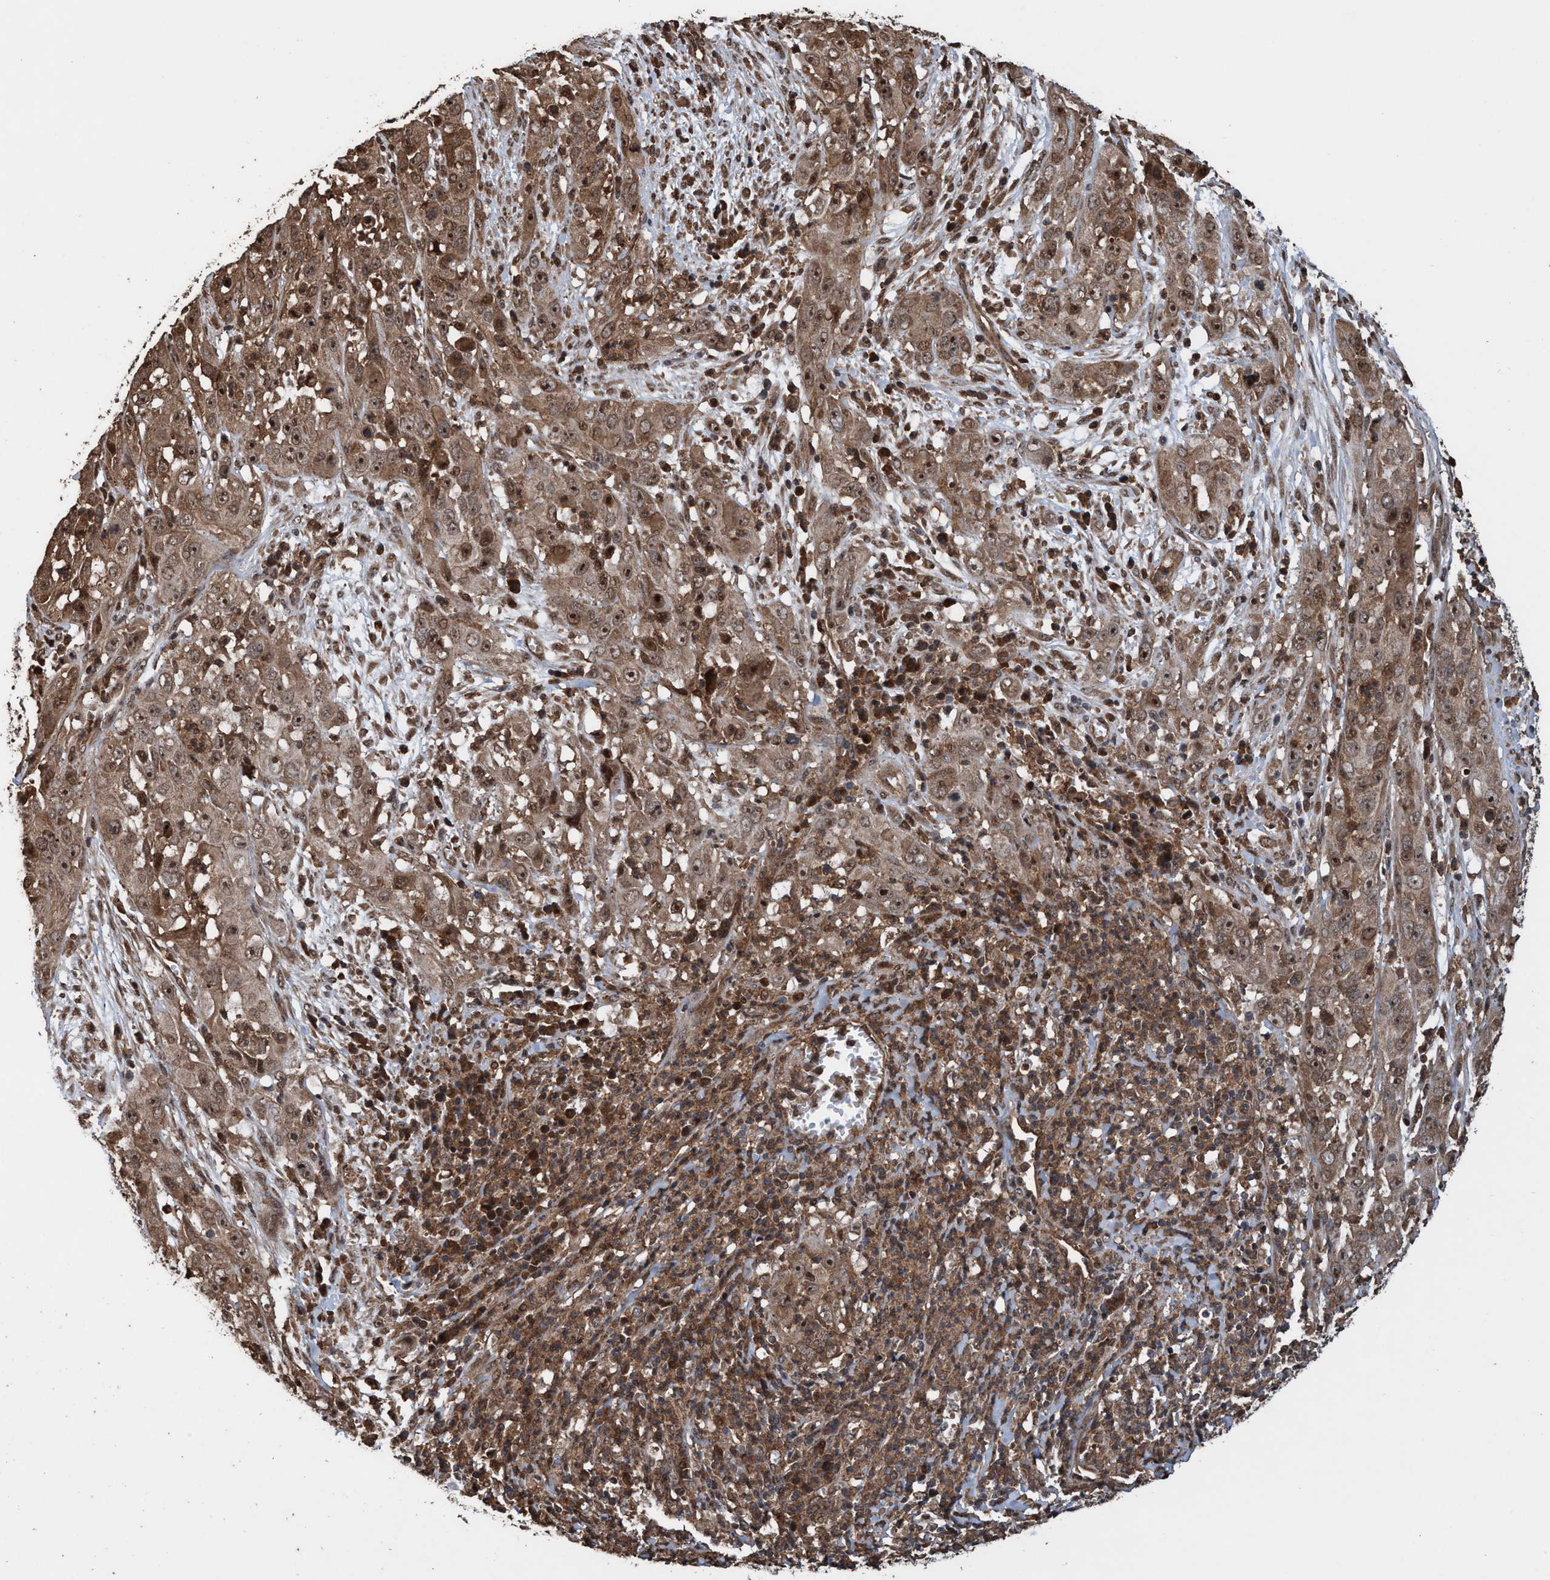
{"staining": {"intensity": "moderate", "quantity": ">75%", "location": "cytoplasmic/membranous,nuclear"}, "tissue": "cervical cancer", "cell_type": "Tumor cells", "image_type": "cancer", "snomed": [{"axis": "morphology", "description": "Squamous cell carcinoma, NOS"}, {"axis": "topography", "description": "Cervix"}], "caption": "There is medium levels of moderate cytoplasmic/membranous and nuclear expression in tumor cells of squamous cell carcinoma (cervical), as demonstrated by immunohistochemical staining (brown color).", "gene": "TRPC7", "patient": {"sex": "female", "age": 32}}